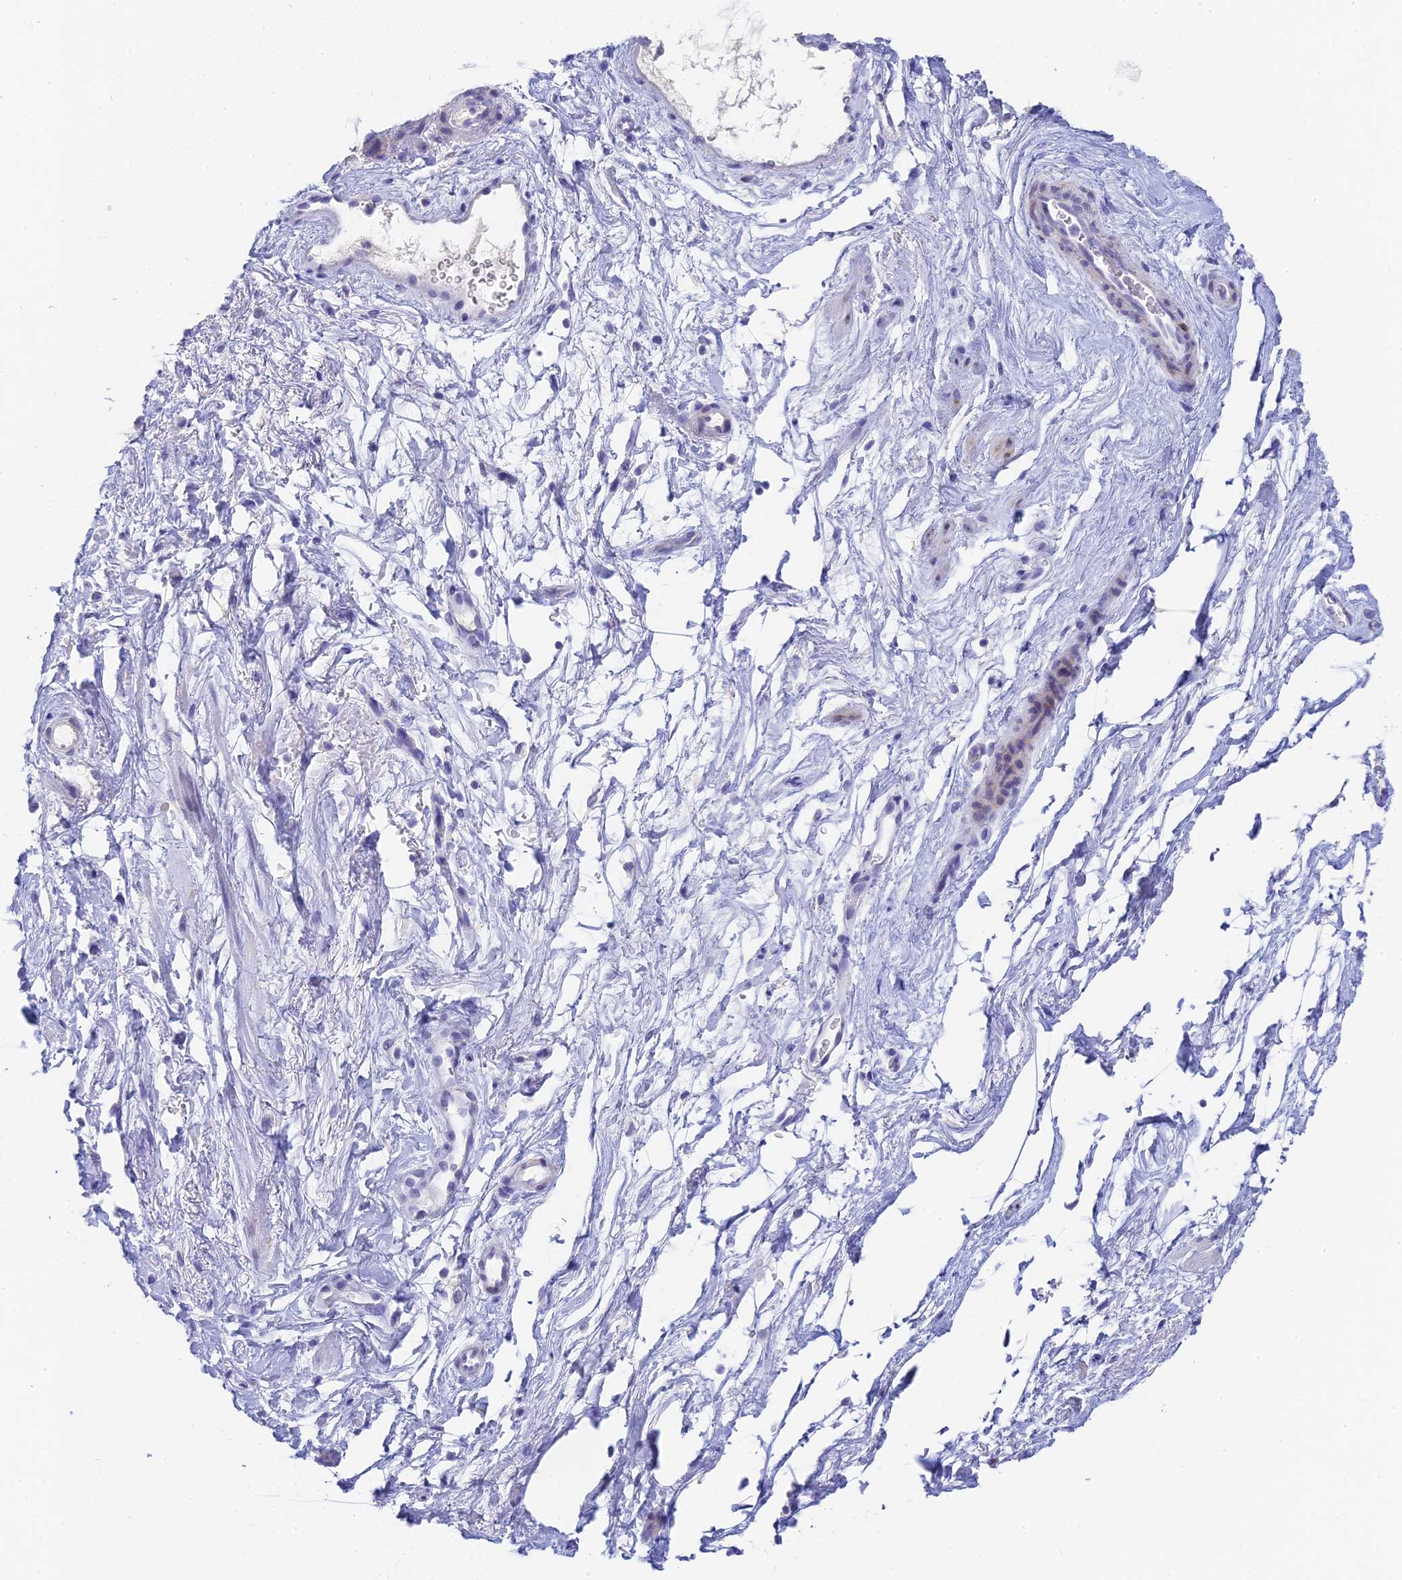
{"staining": {"intensity": "negative", "quantity": "none", "location": "none"}, "tissue": "smooth muscle", "cell_type": "Smooth muscle cells", "image_type": "normal", "snomed": [{"axis": "morphology", "description": "Normal tissue, NOS"}, {"axis": "topography", "description": "Smooth muscle"}, {"axis": "topography", "description": "Peripheral nerve tissue"}], "caption": "Immunohistochemistry (IHC) histopathology image of normal smooth muscle stained for a protein (brown), which displays no staining in smooth muscle cells.", "gene": "SLC36A2", "patient": {"sex": "male", "age": 69}}